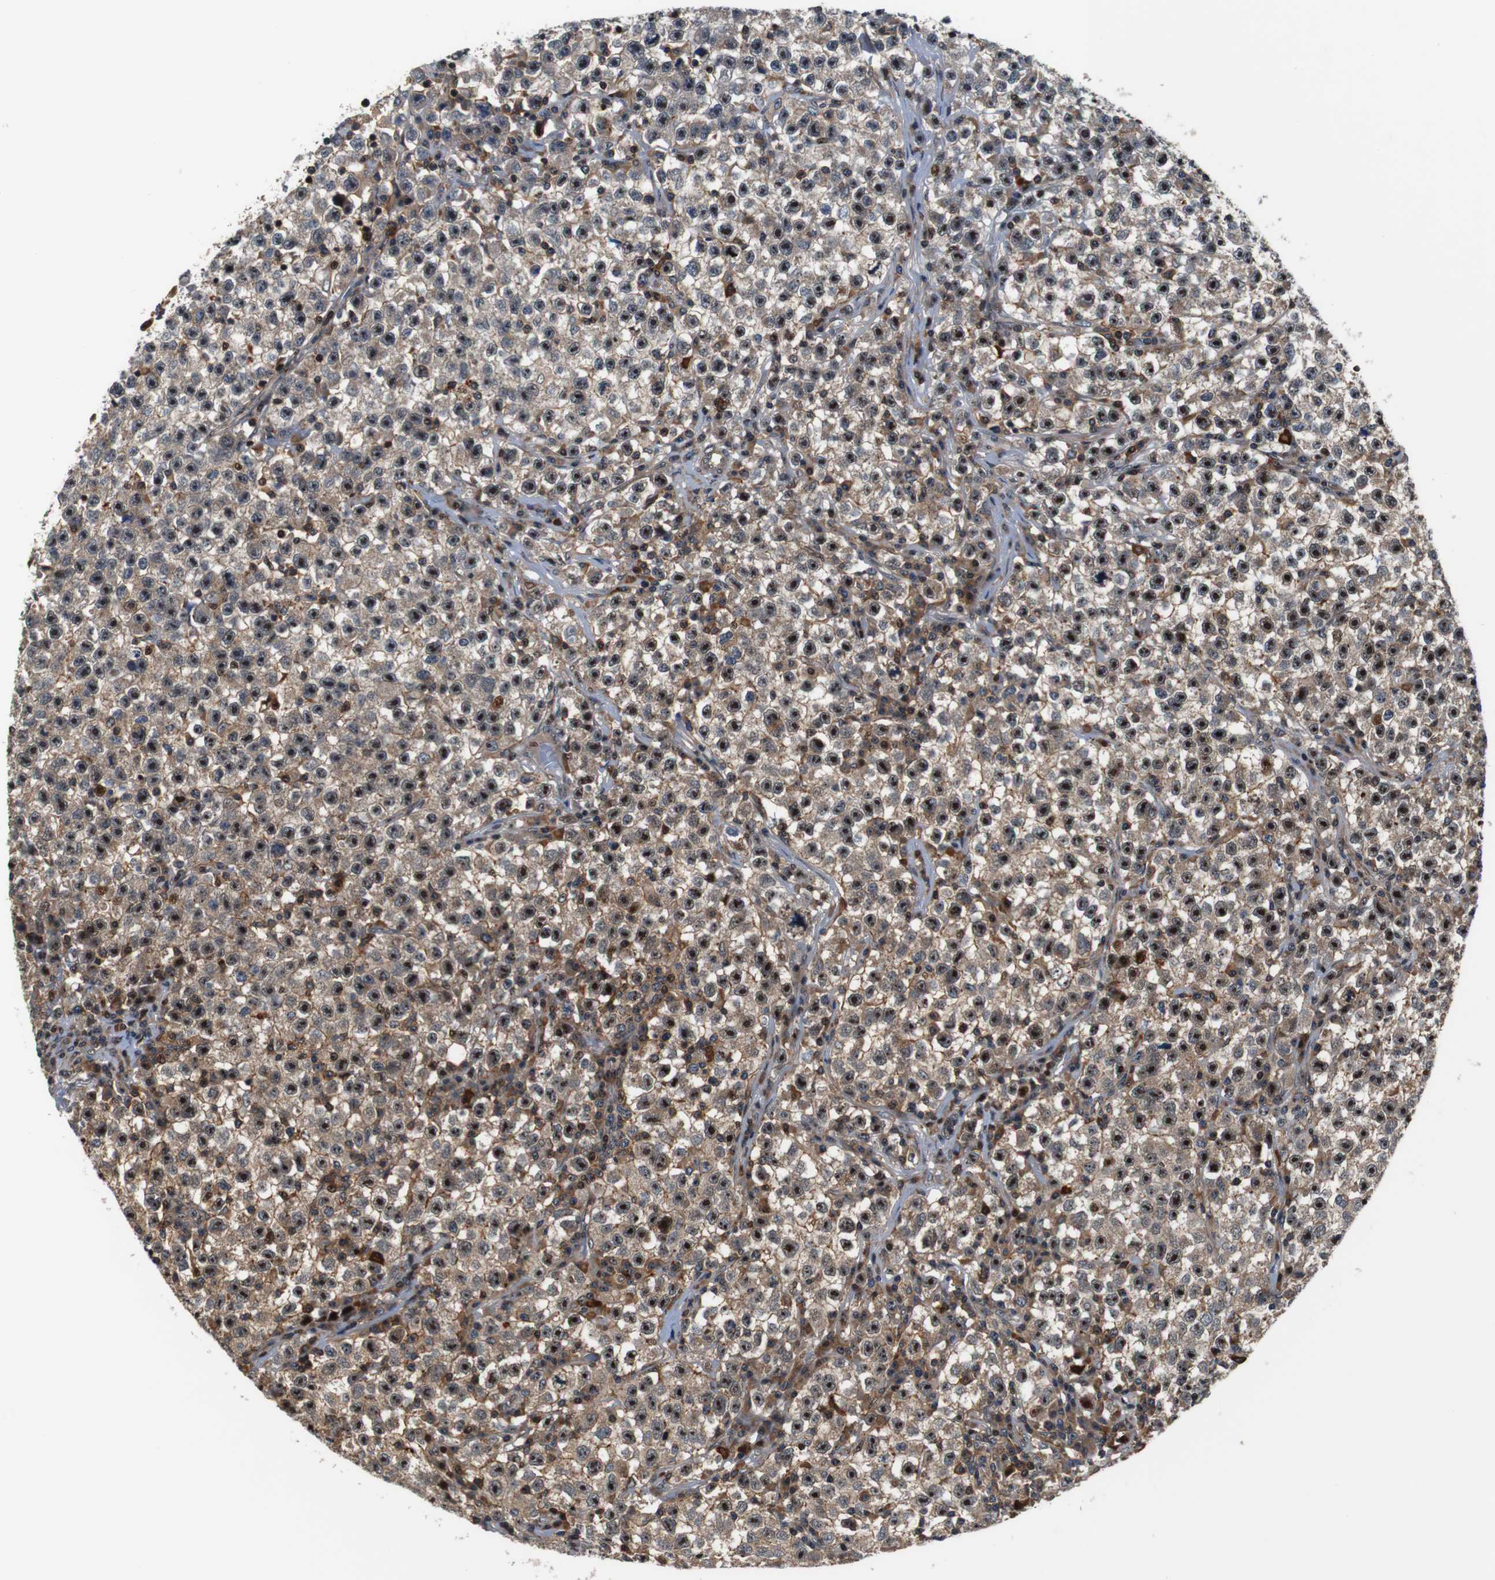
{"staining": {"intensity": "strong", "quantity": "25%-75%", "location": "cytoplasmic/membranous,nuclear"}, "tissue": "testis cancer", "cell_type": "Tumor cells", "image_type": "cancer", "snomed": [{"axis": "morphology", "description": "Seminoma, NOS"}, {"axis": "topography", "description": "Testis"}], "caption": "Strong cytoplasmic/membranous and nuclear expression for a protein is identified in about 25%-75% of tumor cells of testis seminoma using immunohistochemistry (IHC).", "gene": "LRP4", "patient": {"sex": "male", "age": 22}}